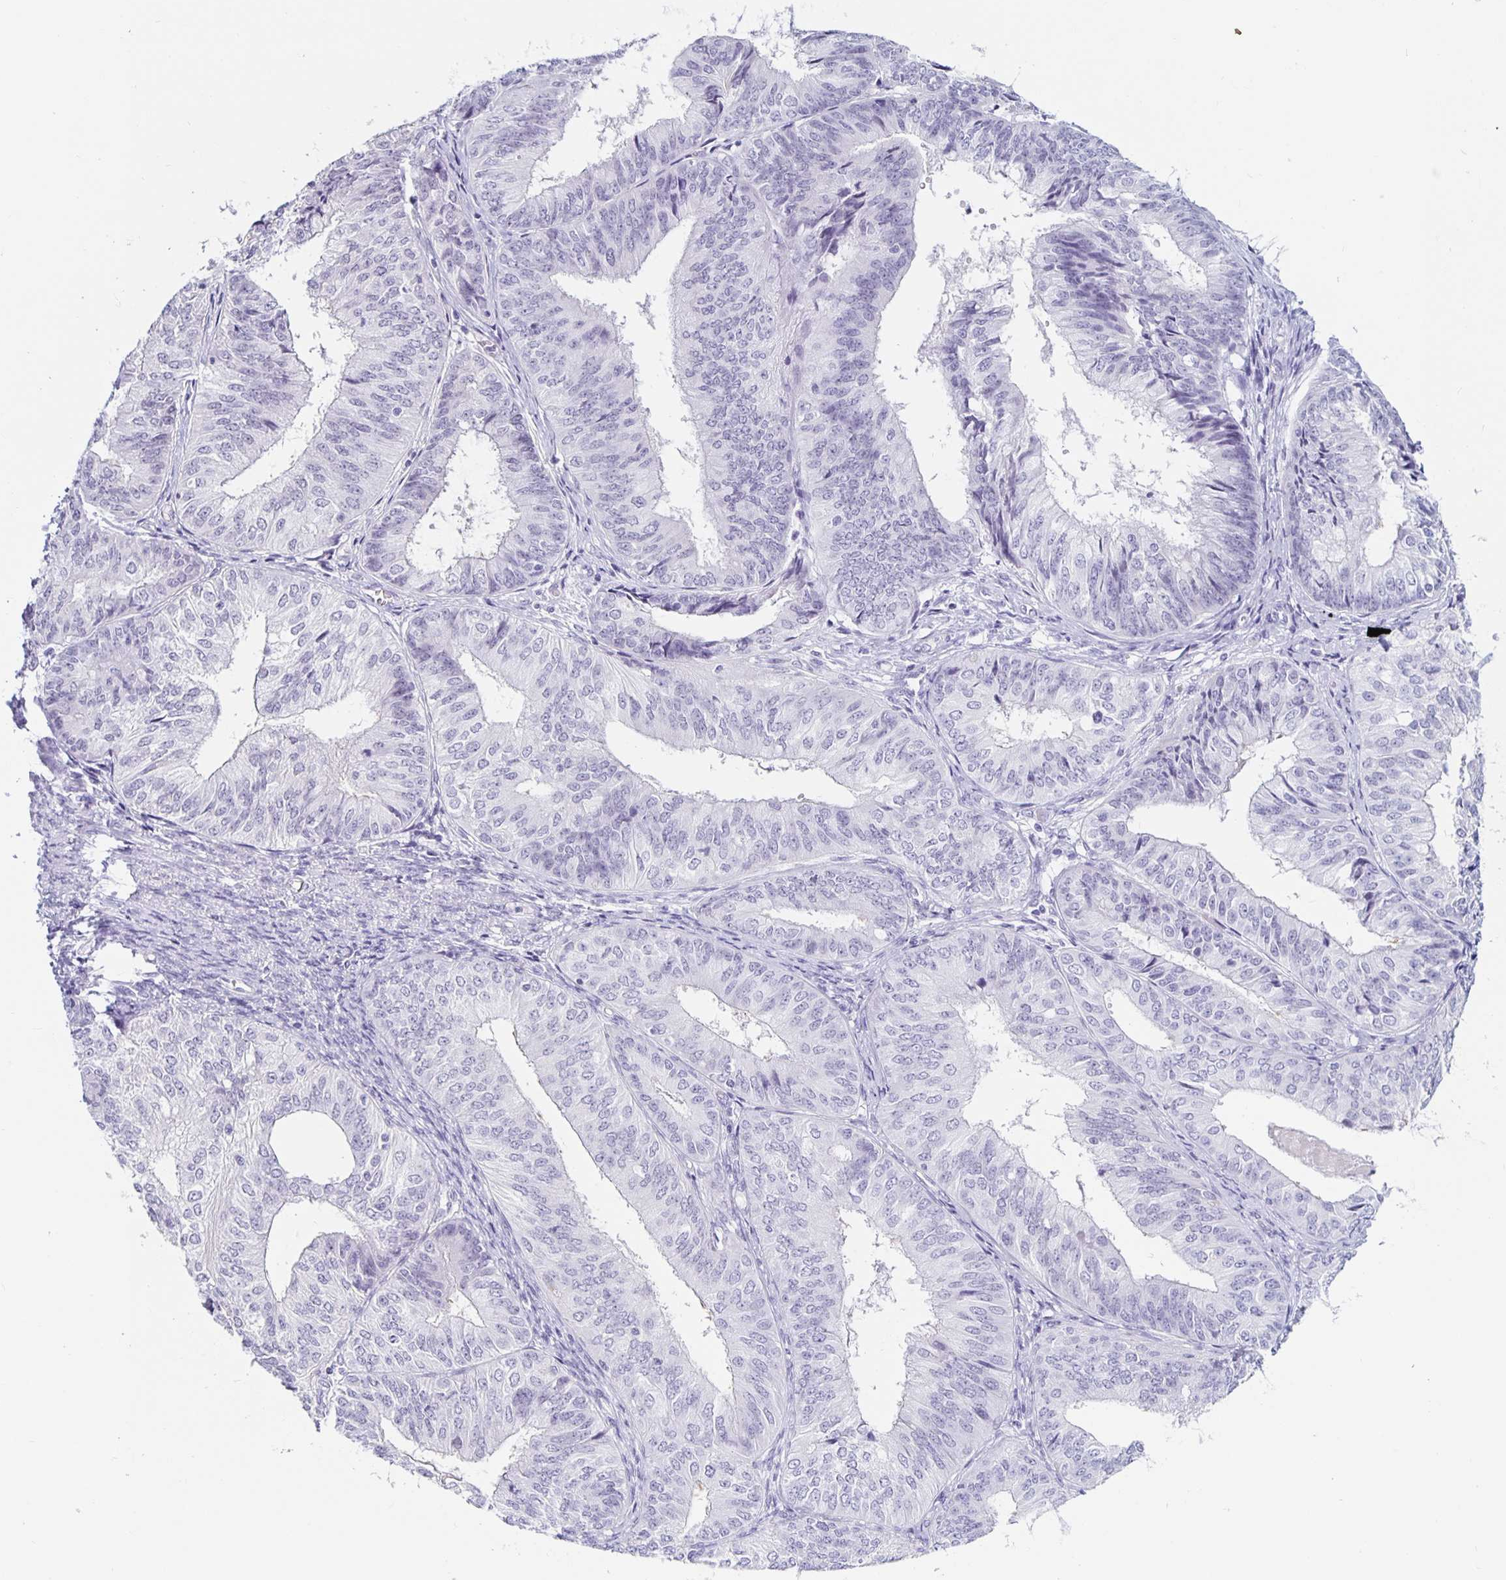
{"staining": {"intensity": "negative", "quantity": "none", "location": "none"}, "tissue": "endometrial cancer", "cell_type": "Tumor cells", "image_type": "cancer", "snomed": [{"axis": "morphology", "description": "Adenocarcinoma, NOS"}, {"axis": "topography", "description": "Endometrium"}], "caption": "Immunohistochemical staining of human endometrial cancer reveals no significant positivity in tumor cells.", "gene": "KCNQ2", "patient": {"sex": "female", "age": 58}}